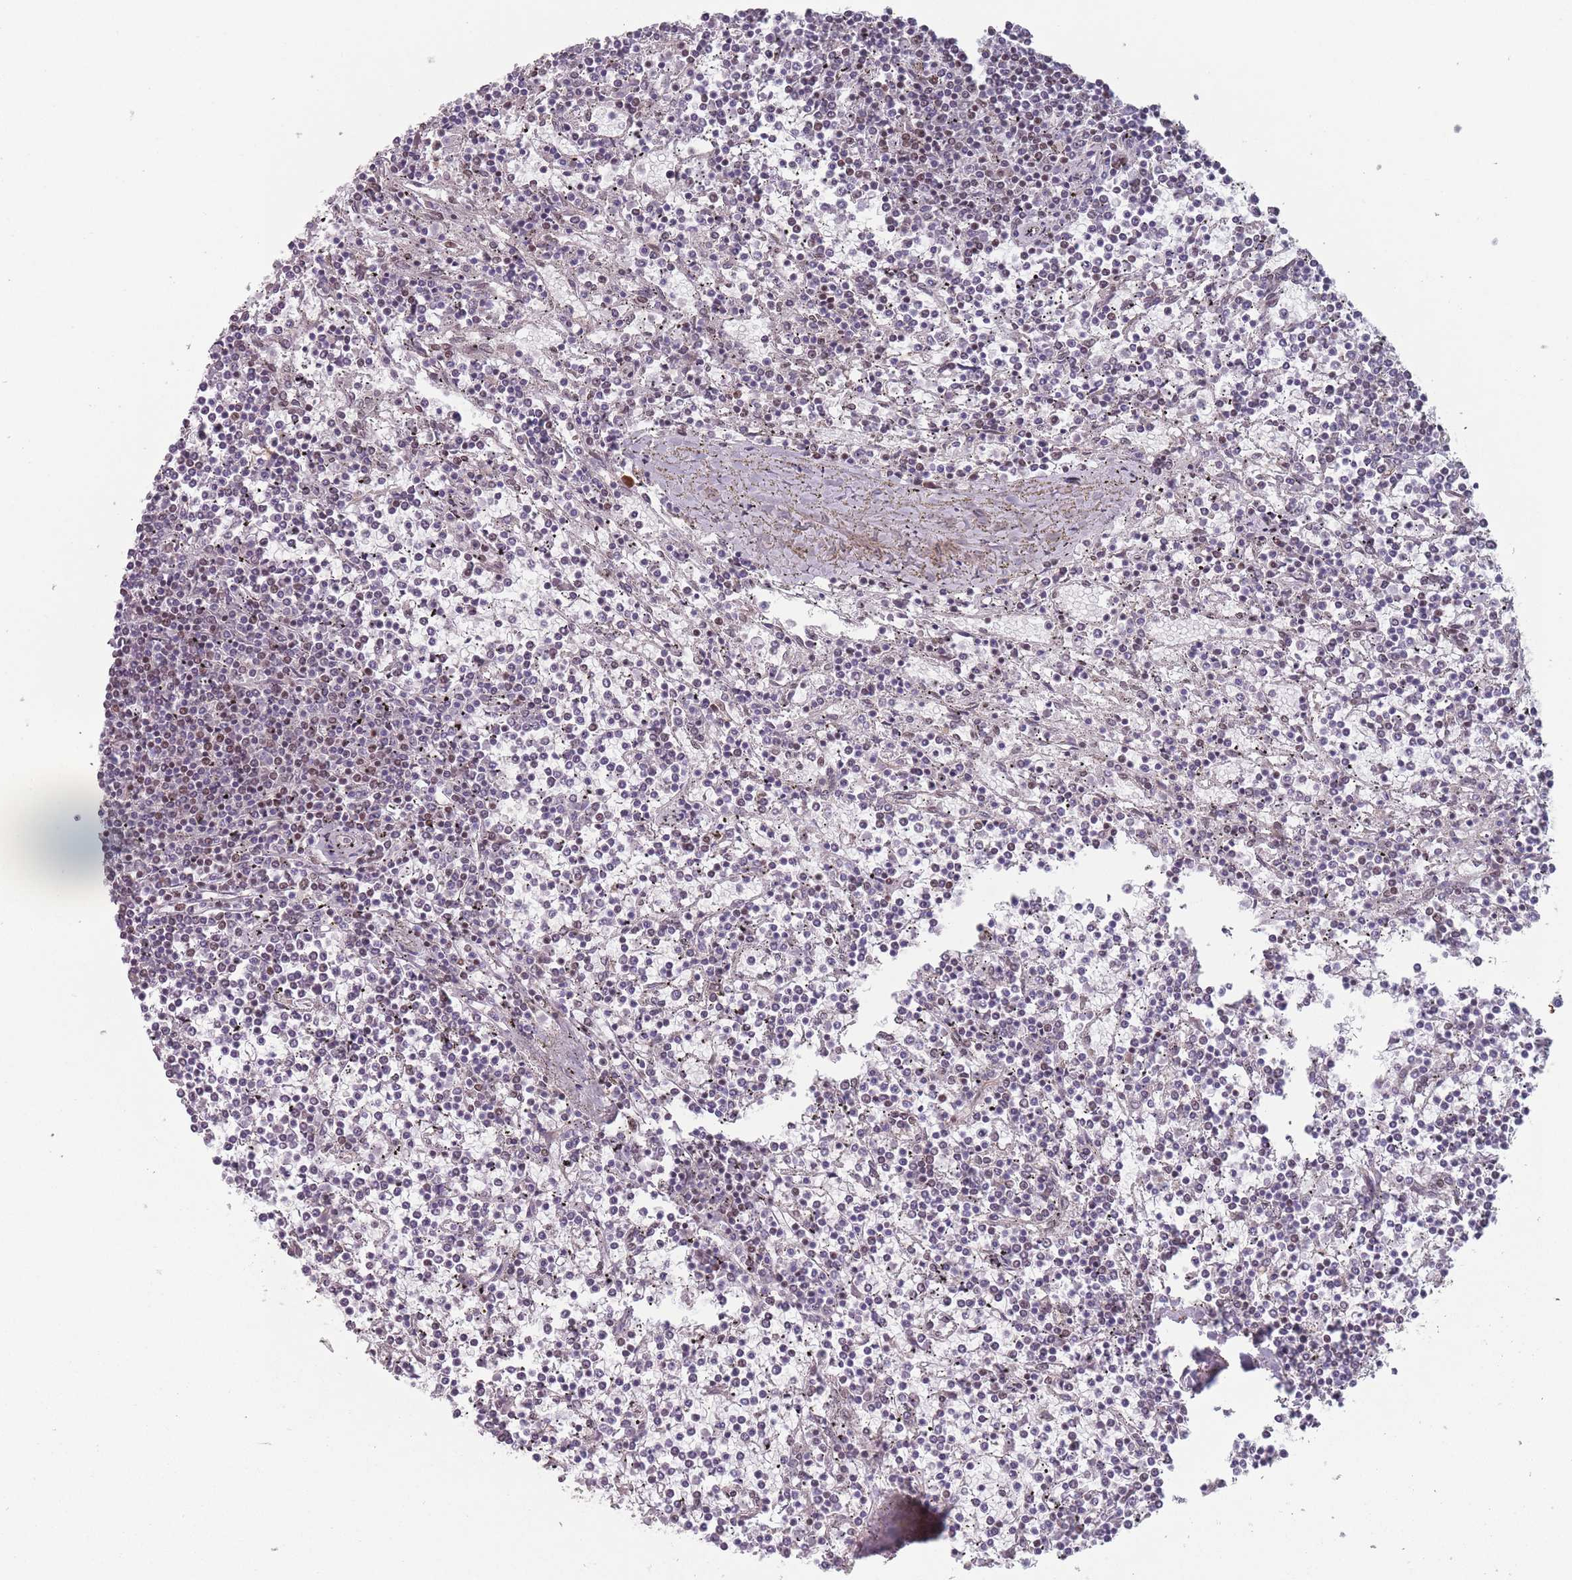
{"staining": {"intensity": "moderate", "quantity": "<25%", "location": "nuclear"}, "tissue": "lymphoma", "cell_type": "Tumor cells", "image_type": "cancer", "snomed": [{"axis": "morphology", "description": "Malignant lymphoma, non-Hodgkin's type, Low grade"}, {"axis": "topography", "description": "Spleen"}], "caption": "Human malignant lymphoma, non-Hodgkin's type (low-grade) stained with a brown dye reveals moderate nuclear positive expression in approximately <25% of tumor cells.", "gene": "SH3BGRL2", "patient": {"sex": "female", "age": 19}}